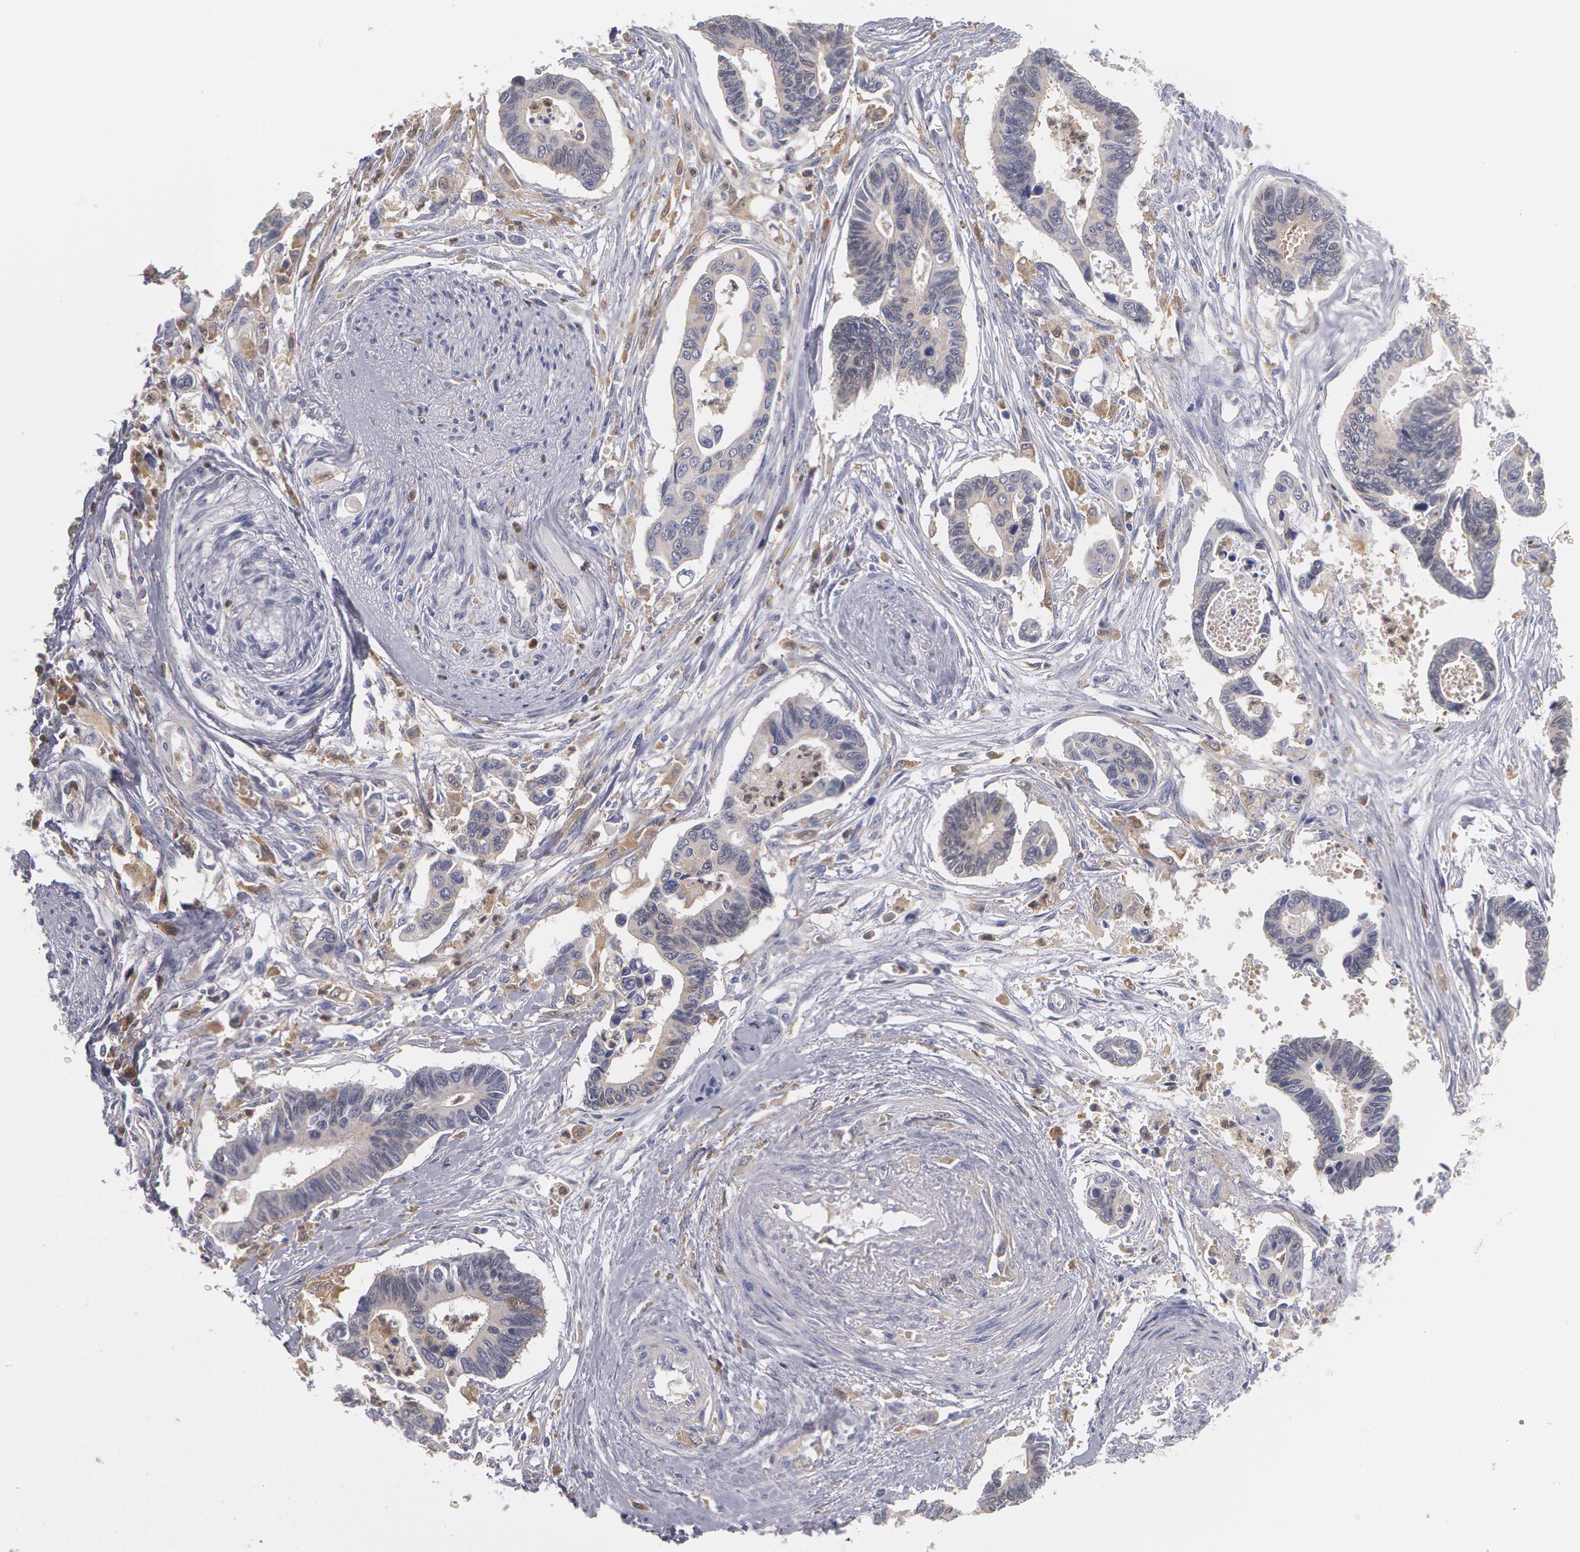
{"staining": {"intensity": "weak", "quantity": ">75%", "location": "cytoplasmic/membranous"}, "tissue": "pancreatic cancer", "cell_type": "Tumor cells", "image_type": "cancer", "snomed": [{"axis": "morphology", "description": "Adenocarcinoma, NOS"}, {"axis": "topography", "description": "Pancreas"}], "caption": "Weak cytoplasmic/membranous staining for a protein is present in approximately >75% of tumor cells of pancreatic cancer (adenocarcinoma) using IHC.", "gene": "SYK", "patient": {"sex": "female", "age": 70}}